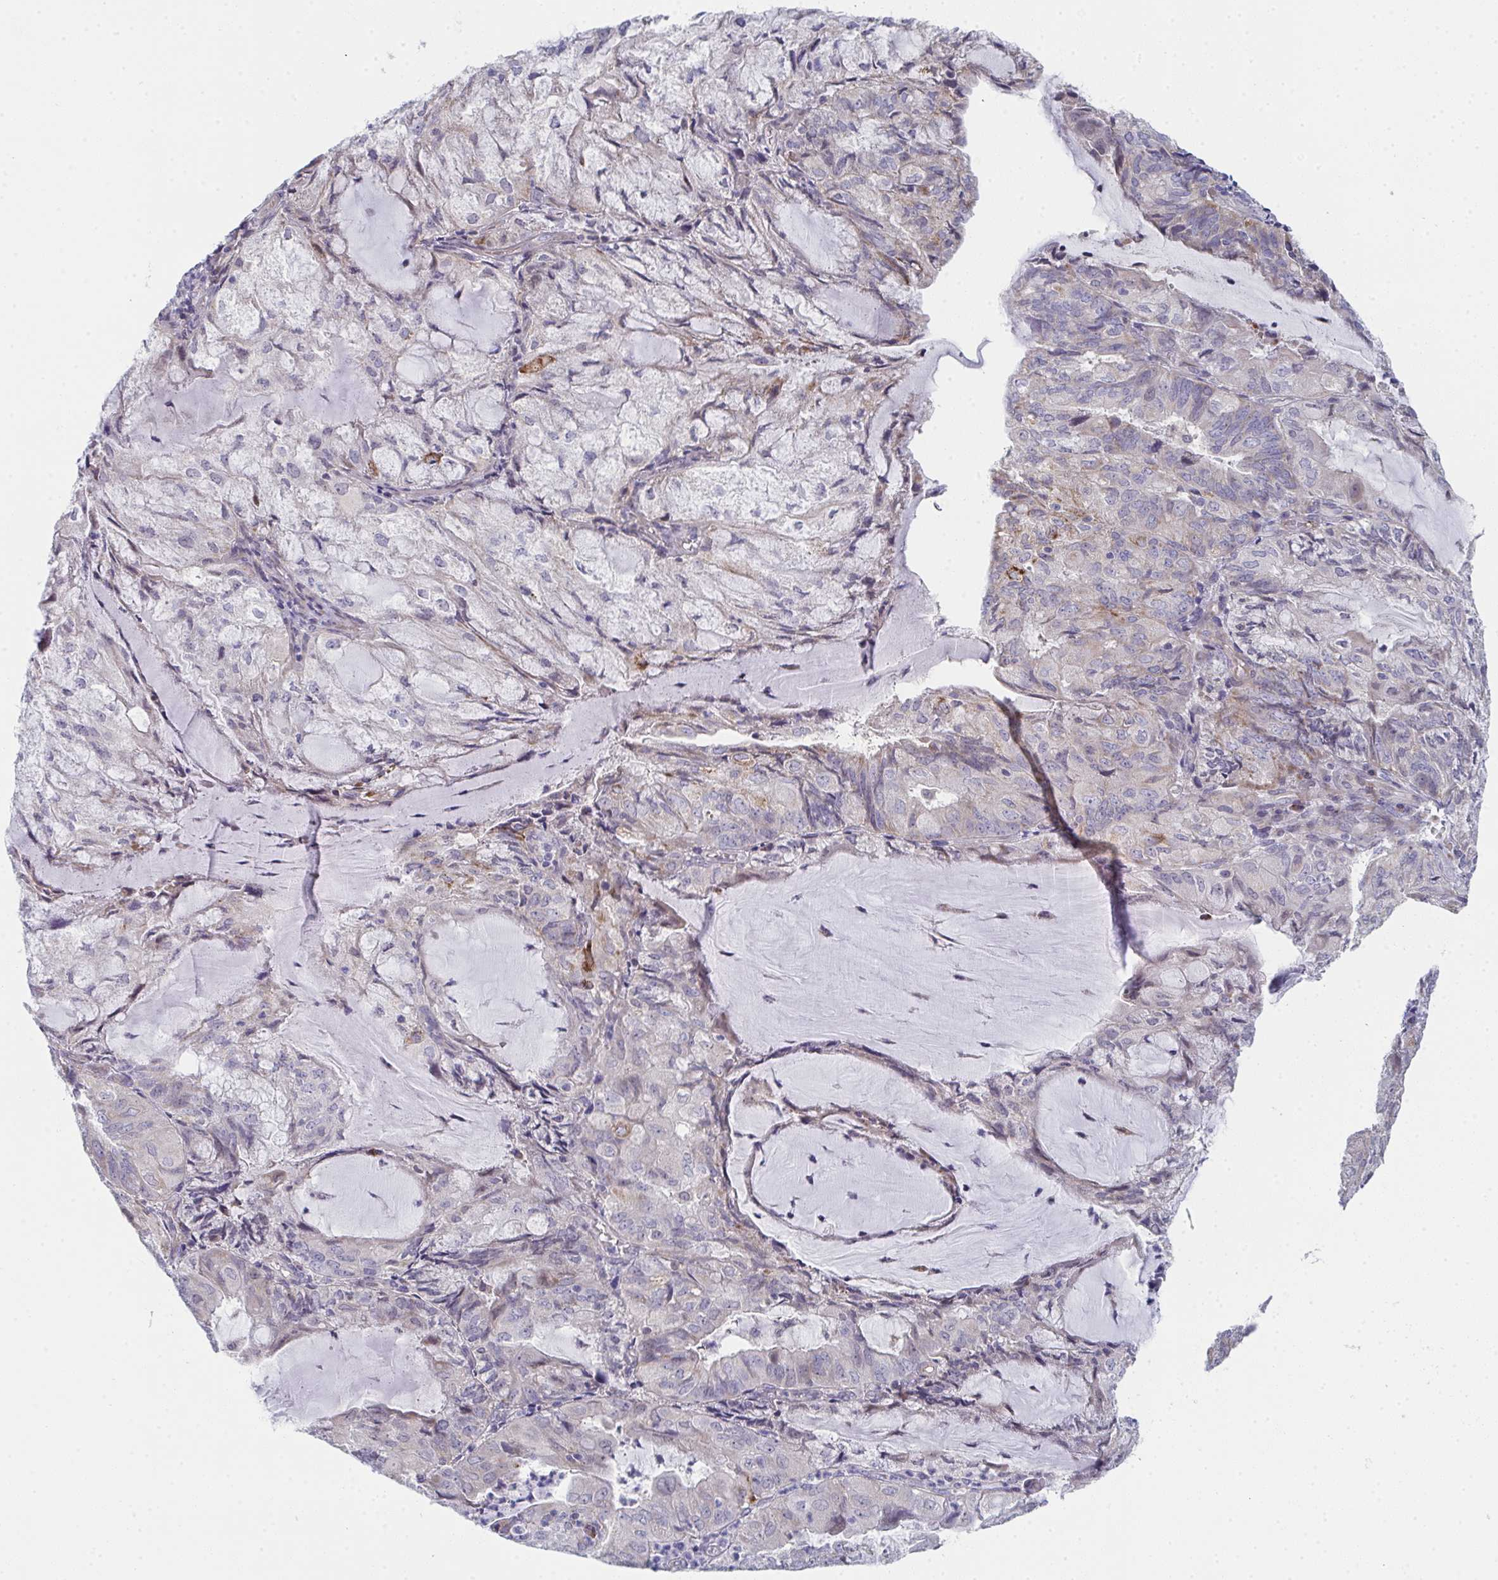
{"staining": {"intensity": "negative", "quantity": "none", "location": "none"}, "tissue": "endometrial cancer", "cell_type": "Tumor cells", "image_type": "cancer", "snomed": [{"axis": "morphology", "description": "Adenocarcinoma, NOS"}, {"axis": "topography", "description": "Endometrium"}], "caption": "High magnification brightfield microscopy of endometrial adenocarcinoma stained with DAB (brown) and counterstained with hematoxylin (blue): tumor cells show no significant positivity. The staining was performed using DAB (3,3'-diaminobenzidine) to visualize the protein expression in brown, while the nuclei were stained in blue with hematoxylin (Magnification: 20x).", "gene": "VWDE", "patient": {"sex": "female", "age": 81}}